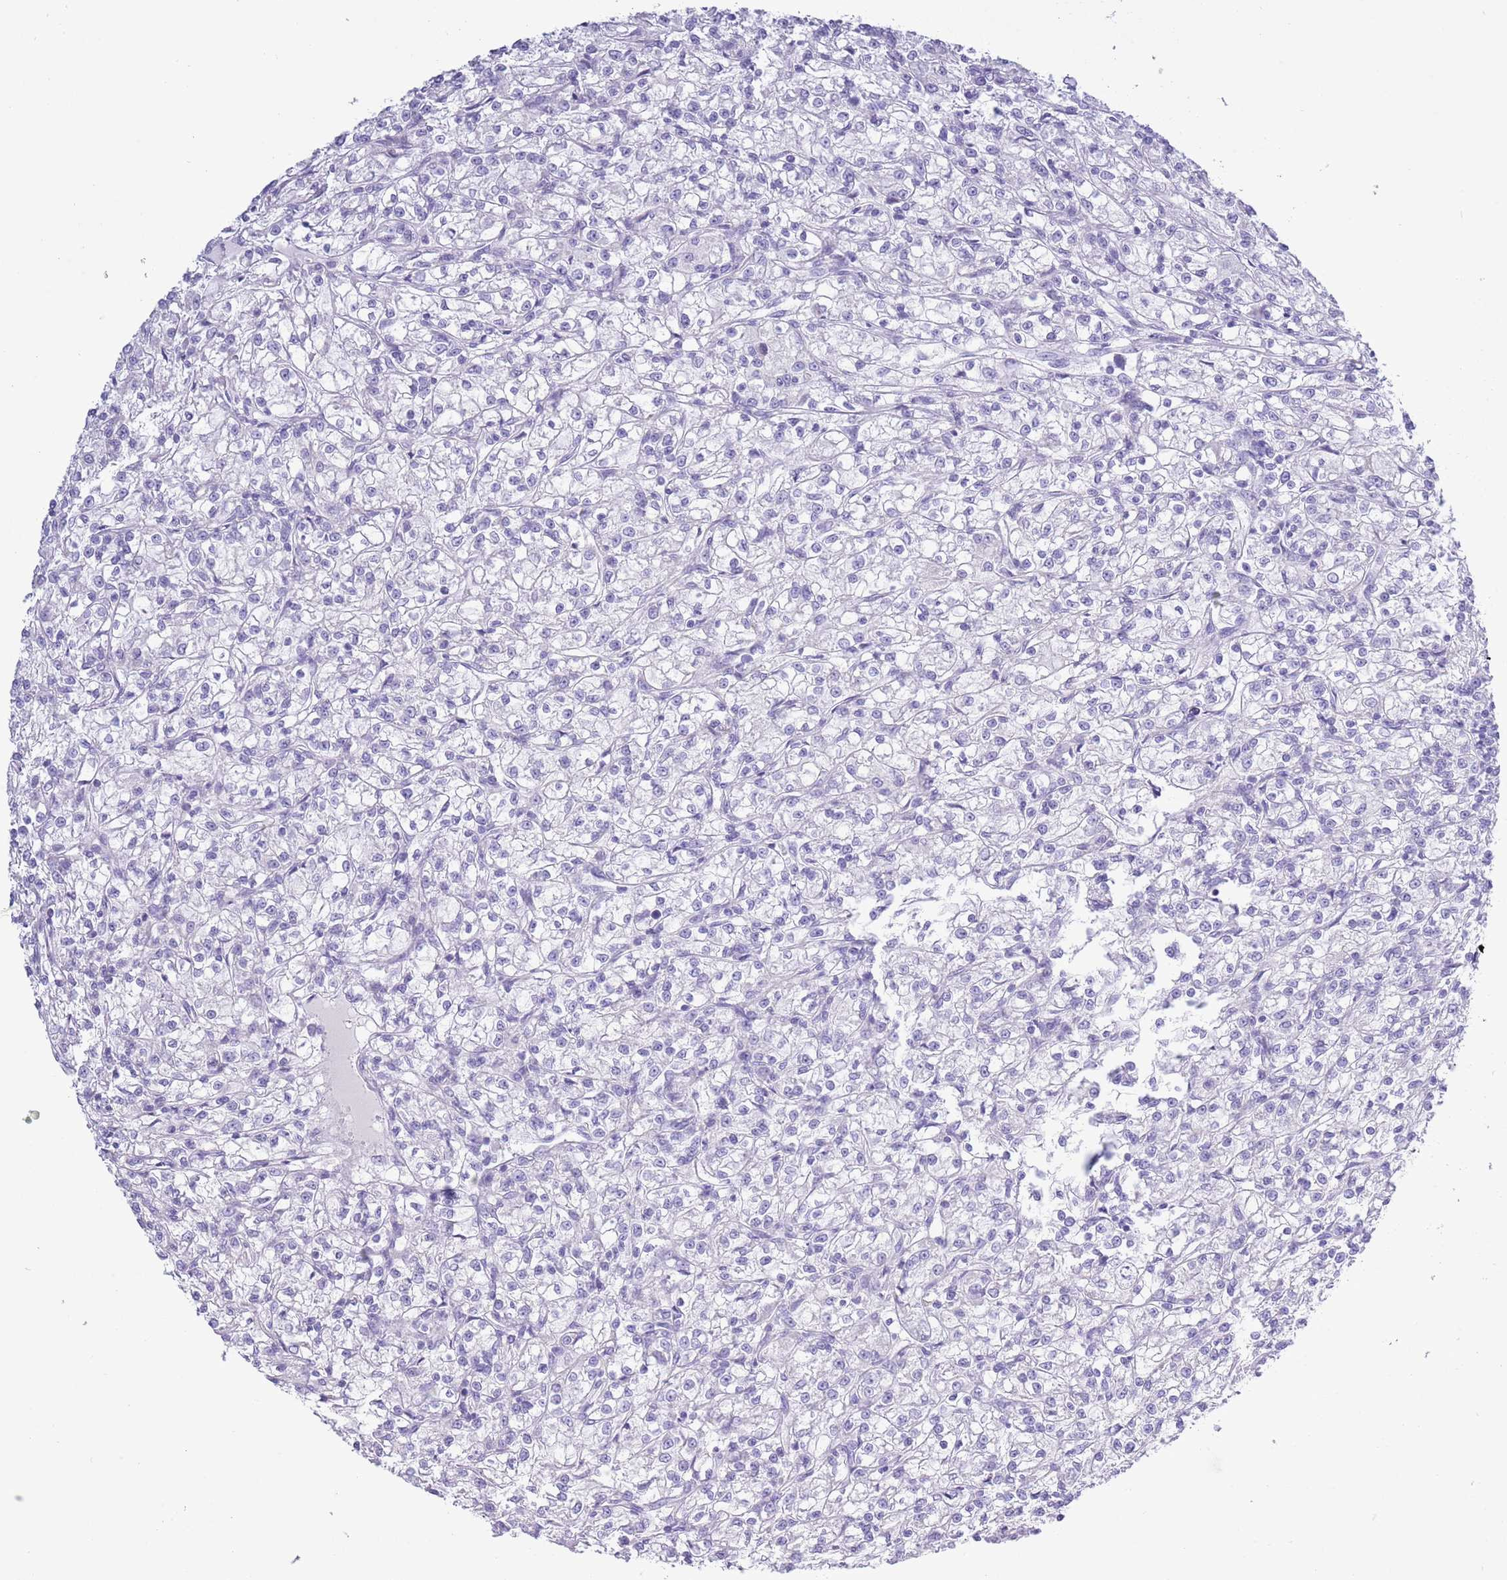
{"staining": {"intensity": "negative", "quantity": "none", "location": "none"}, "tissue": "renal cancer", "cell_type": "Tumor cells", "image_type": "cancer", "snomed": [{"axis": "morphology", "description": "Adenocarcinoma, NOS"}, {"axis": "topography", "description": "Kidney"}], "caption": "High magnification brightfield microscopy of renal adenocarcinoma stained with DAB (3,3'-diaminobenzidine) (brown) and counterstained with hematoxylin (blue): tumor cells show no significant positivity.", "gene": "MOCOS", "patient": {"sex": "female", "age": 59}}